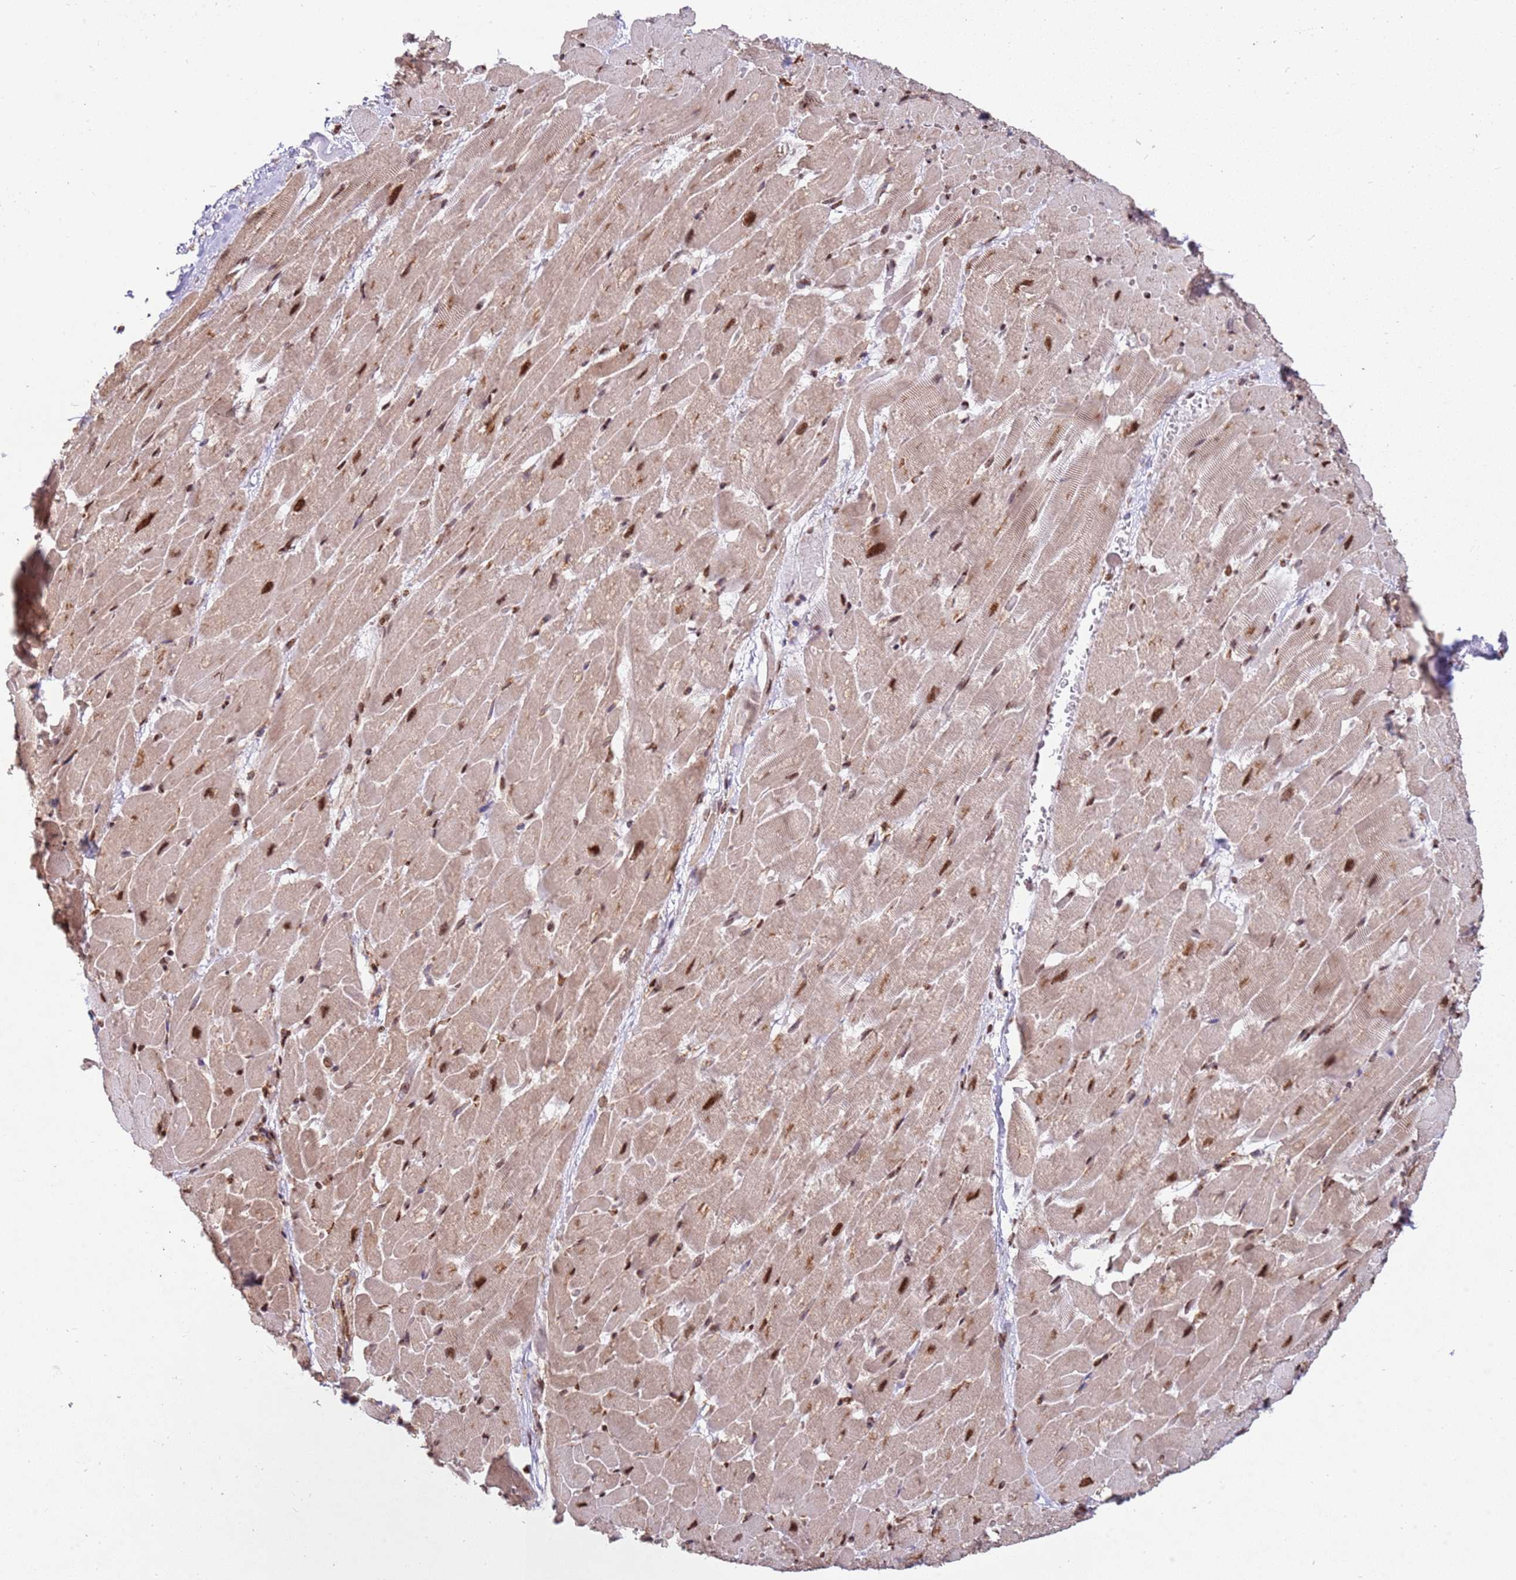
{"staining": {"intensity": "moderate", "quantity": "25%-75%", "location": "nuclear"}, "tissue": "heart muscle", "cell_type": "Cardiomyocytes", "image_type": "normal", "snomed": [{"axis": "morphology", "description": "Normal tissue, NOS"}, {"axis": "topography", "description": "Heart"}], "caption": "A medium amount of moderate nuclear expression is present in about 25%-75% of cardiomyocytes in normal heart muscle. (DAB IHC with brightfield microscopy, high magnification).", "gene": "ESF1", "patient": {"sex": "male", "age": 37}}